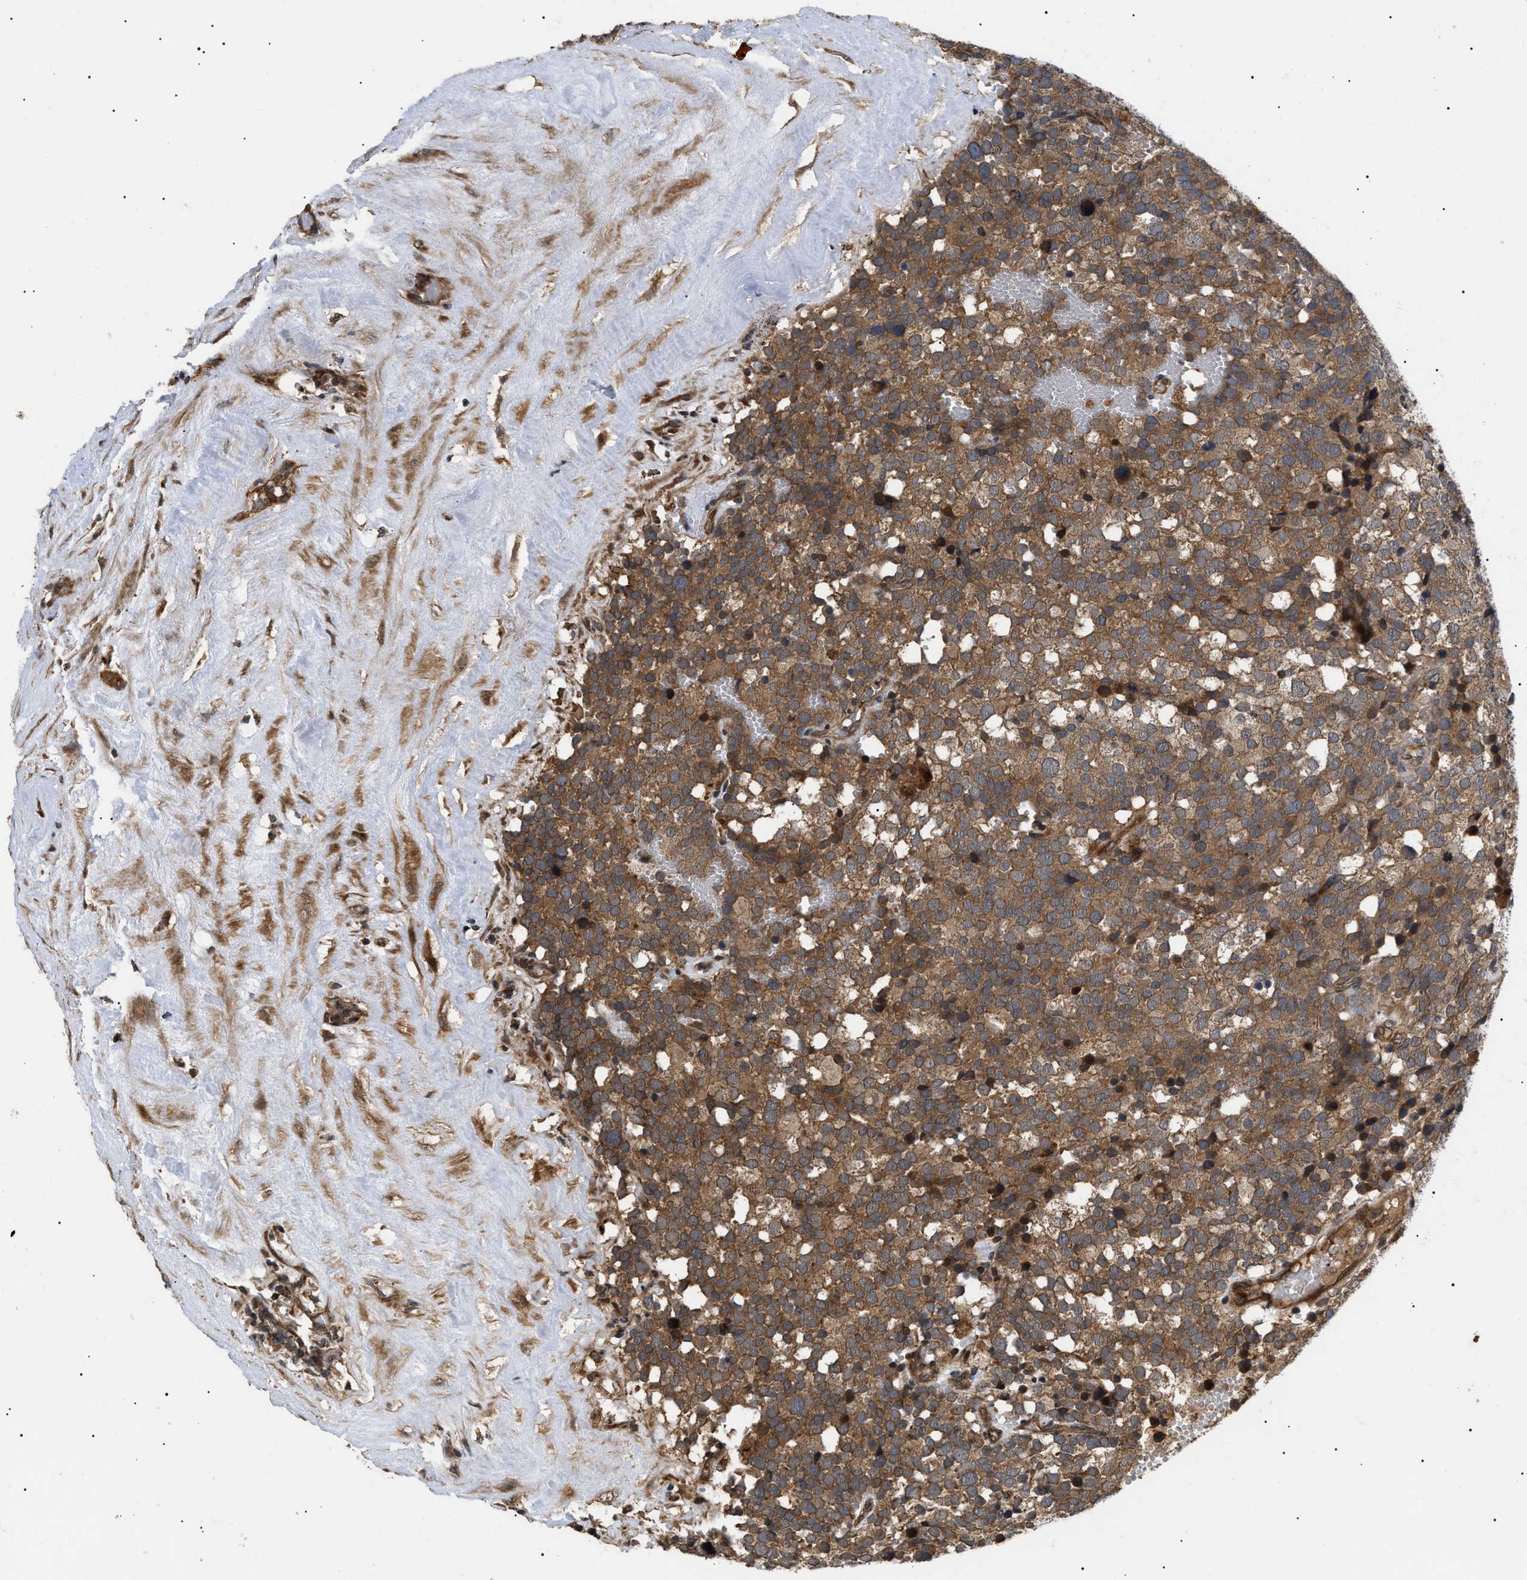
{"staining": {"intensity": "moderate", "quantity": ">75%", "location": "cytoplasmic/membranous"}, "tissue": "testis cancer", "cell_type": "Tumor cells", "image_type": "cancer", "snomed": [{"axis": "morphology", "description": "Seminoma, NOS"}, {"axis": "topography", "description": "Testis"}], "caption": "Testis cancer (seminoma) was stained to show a protein in brown. There is medium levels of moderate cytoplasmic/membranous expression in about >75% of tumor cells. The staining is performed using DAB brown chromogen to label protein expression. The nuclei are counter-stained blue using hematoxylin.", "gene": "ASTL", "patient": {"sex": "male", "age": 71}}